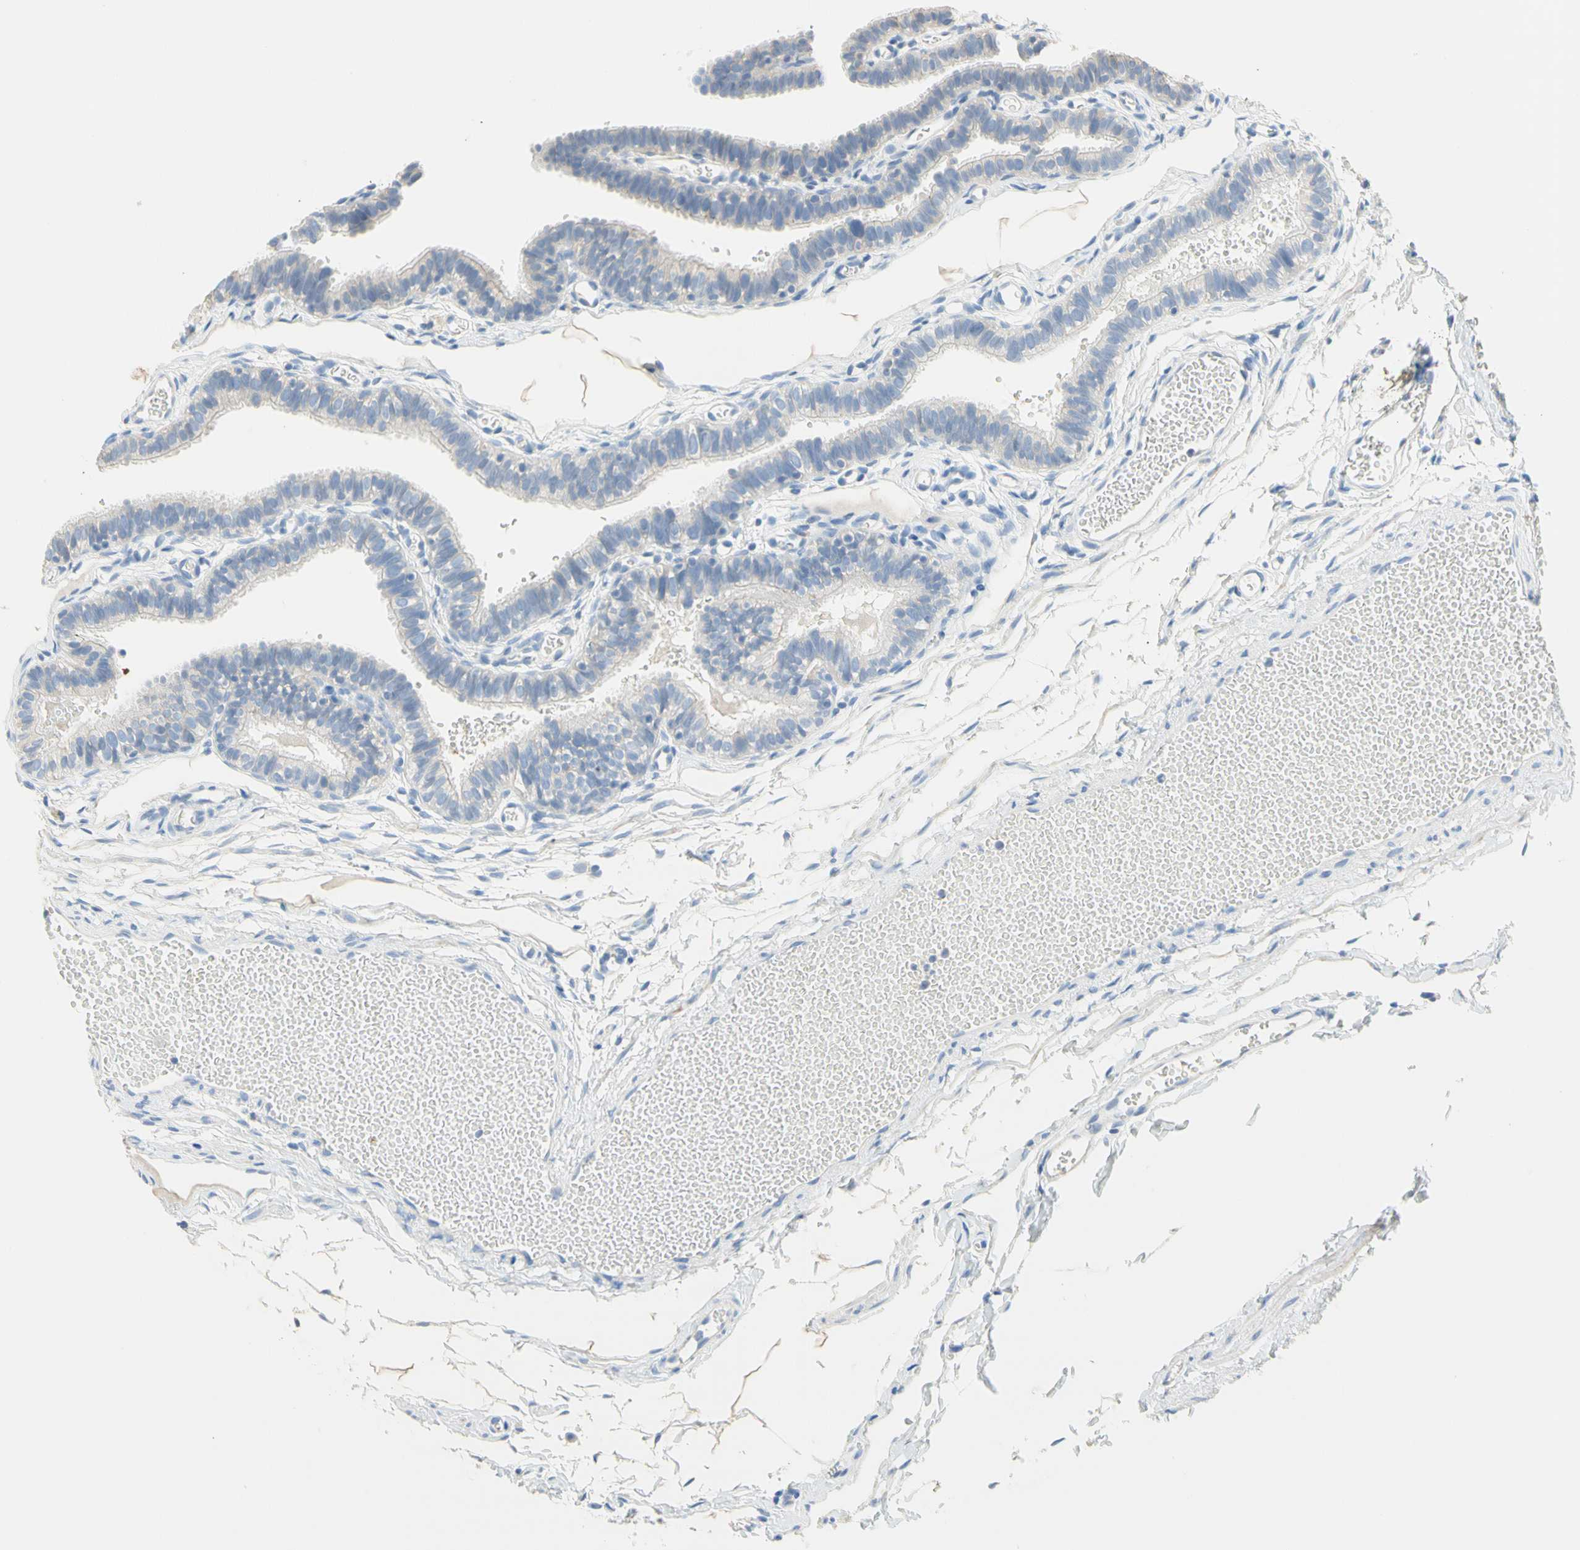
{"staining": {"intensity": "weak", "quantity": "<25%", "location": "cytoplasmic/membranous"}, "tissue": "fallopian tube", "cell_type": "Glandular cells", "image_type": "normal", "snomed": [{"axis": "morphology", "description": "Normal tissue, NOS"}, {"axis": "topography", "description": "Fallopian tube"}, {"axis": "topography", "description": "Placenta"}], "caption": "Glandular cells show no significant protein staining in normal fallopian tube.", "gene": "NECTIN4", "patient": {"sex": "female", "age": 34}}